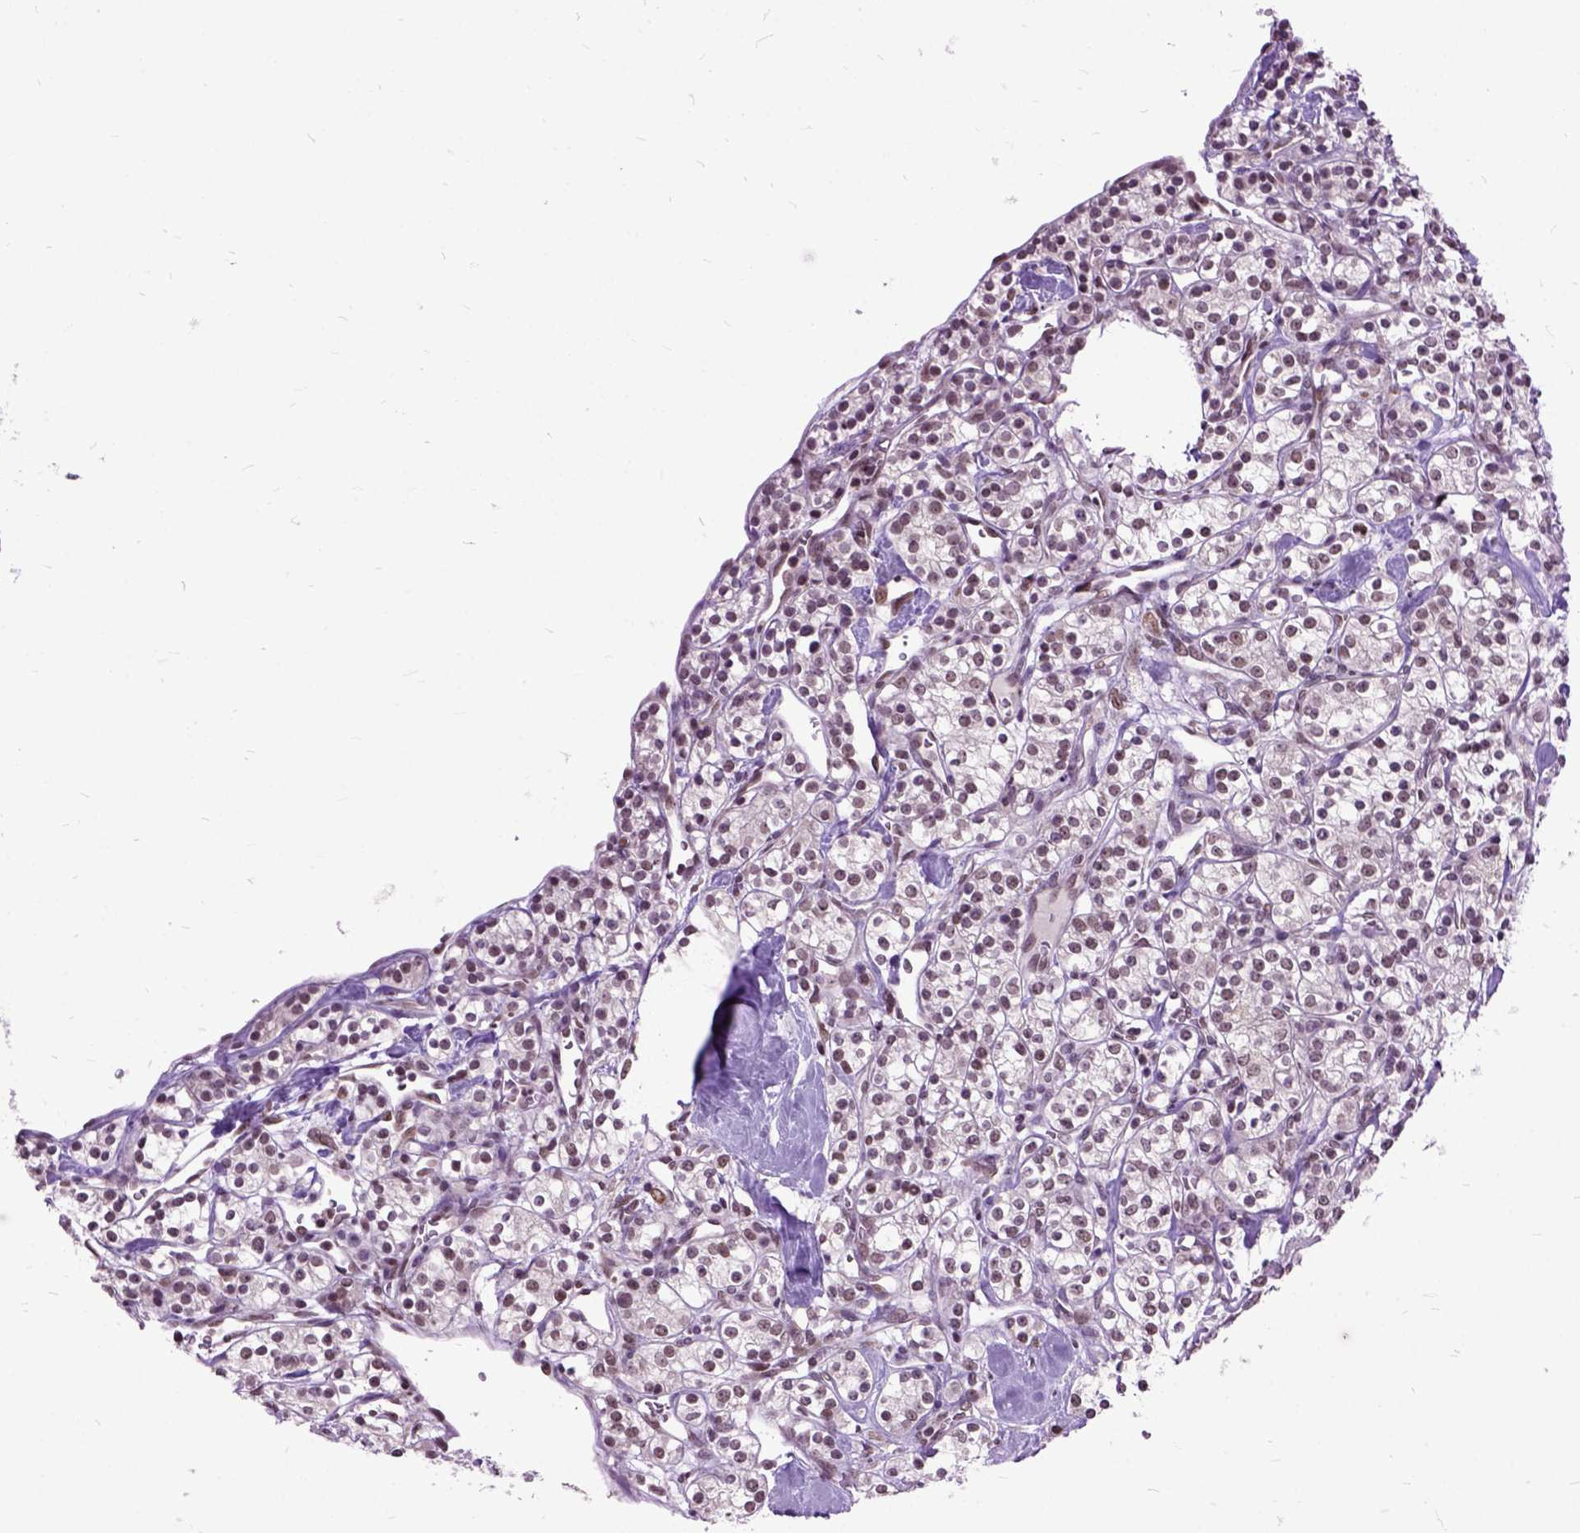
{"staining": {"intensity": "moderate", "quantity": ">75%", "location": "nuclear"}, "tissue": "renal cancer", "cell_type": "Tumor cells", "image_type": "cancer", "snomed": [{"axis": "morphology", "description": "Adenocarcinoma, NOS"}, {"axis": "topography", "description": "Kidney"}], "caption": "Adenocarcinoma (renal) stained with IHC reveals moderate nuclear expression in about >75% of tumor cells. (DAB = brown stain, brightfield microscopy at high magnification).", "gene": "ORC5", "patient": {"sex": "male", "age": 77}}